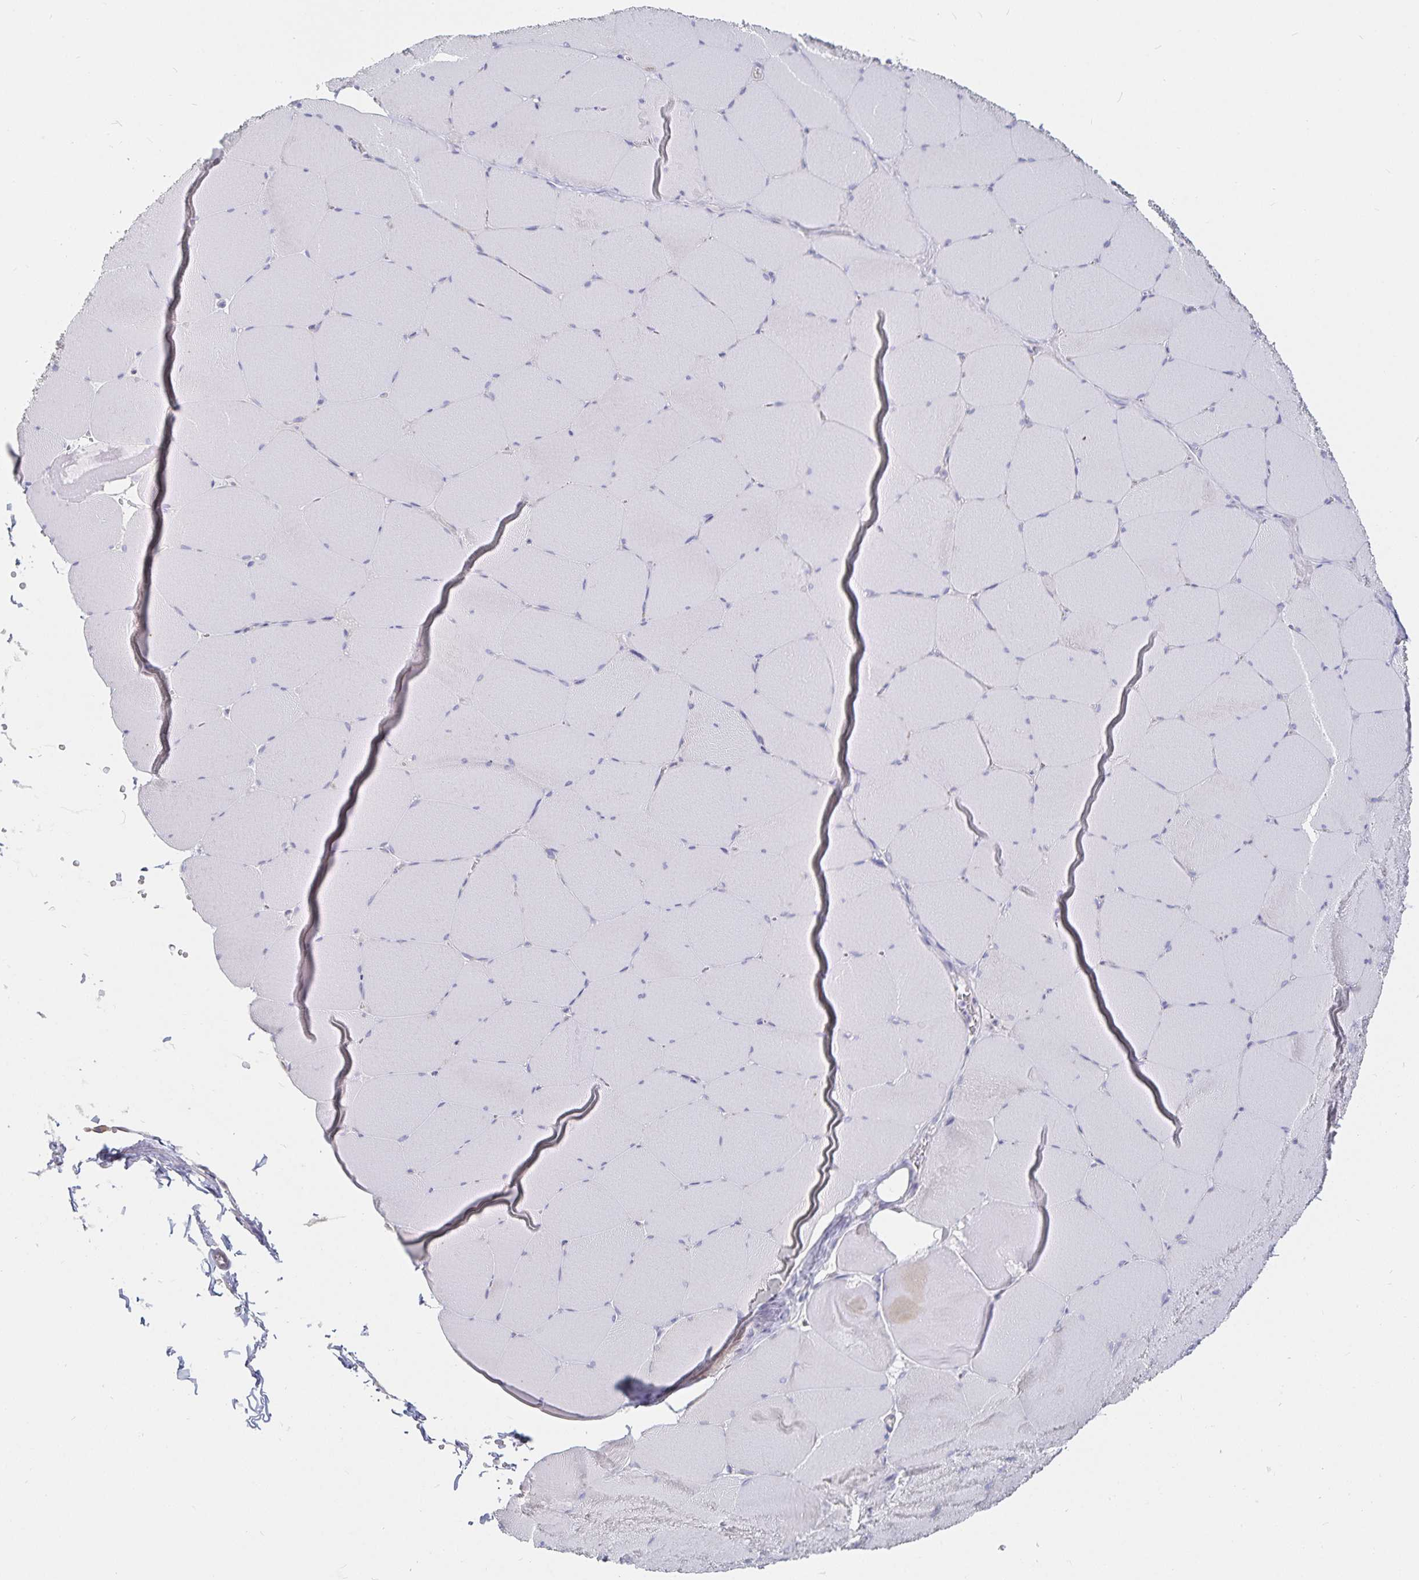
{"staining": {"intensity": "negative", "quantity": "none", "location": "none"}, "tissue": "skeletal muscle", "cell_type": "Myocytes", "image_type": "normal", "snomed": [{"axis": "morphology", "description": "Normal tissue, NOS"}, {"axis": "topography", "description": "Skeletal muscle"}, {"axis": "topography", "description": "Head-Neck"}], "caption": "An IHC histopathology image of unremarkable skeletal muscle is shown. There is no staining in myocytes of skeletal muscle.", "gene": "SFTPA1", "patient": {"sex": "male", "age": 66}}